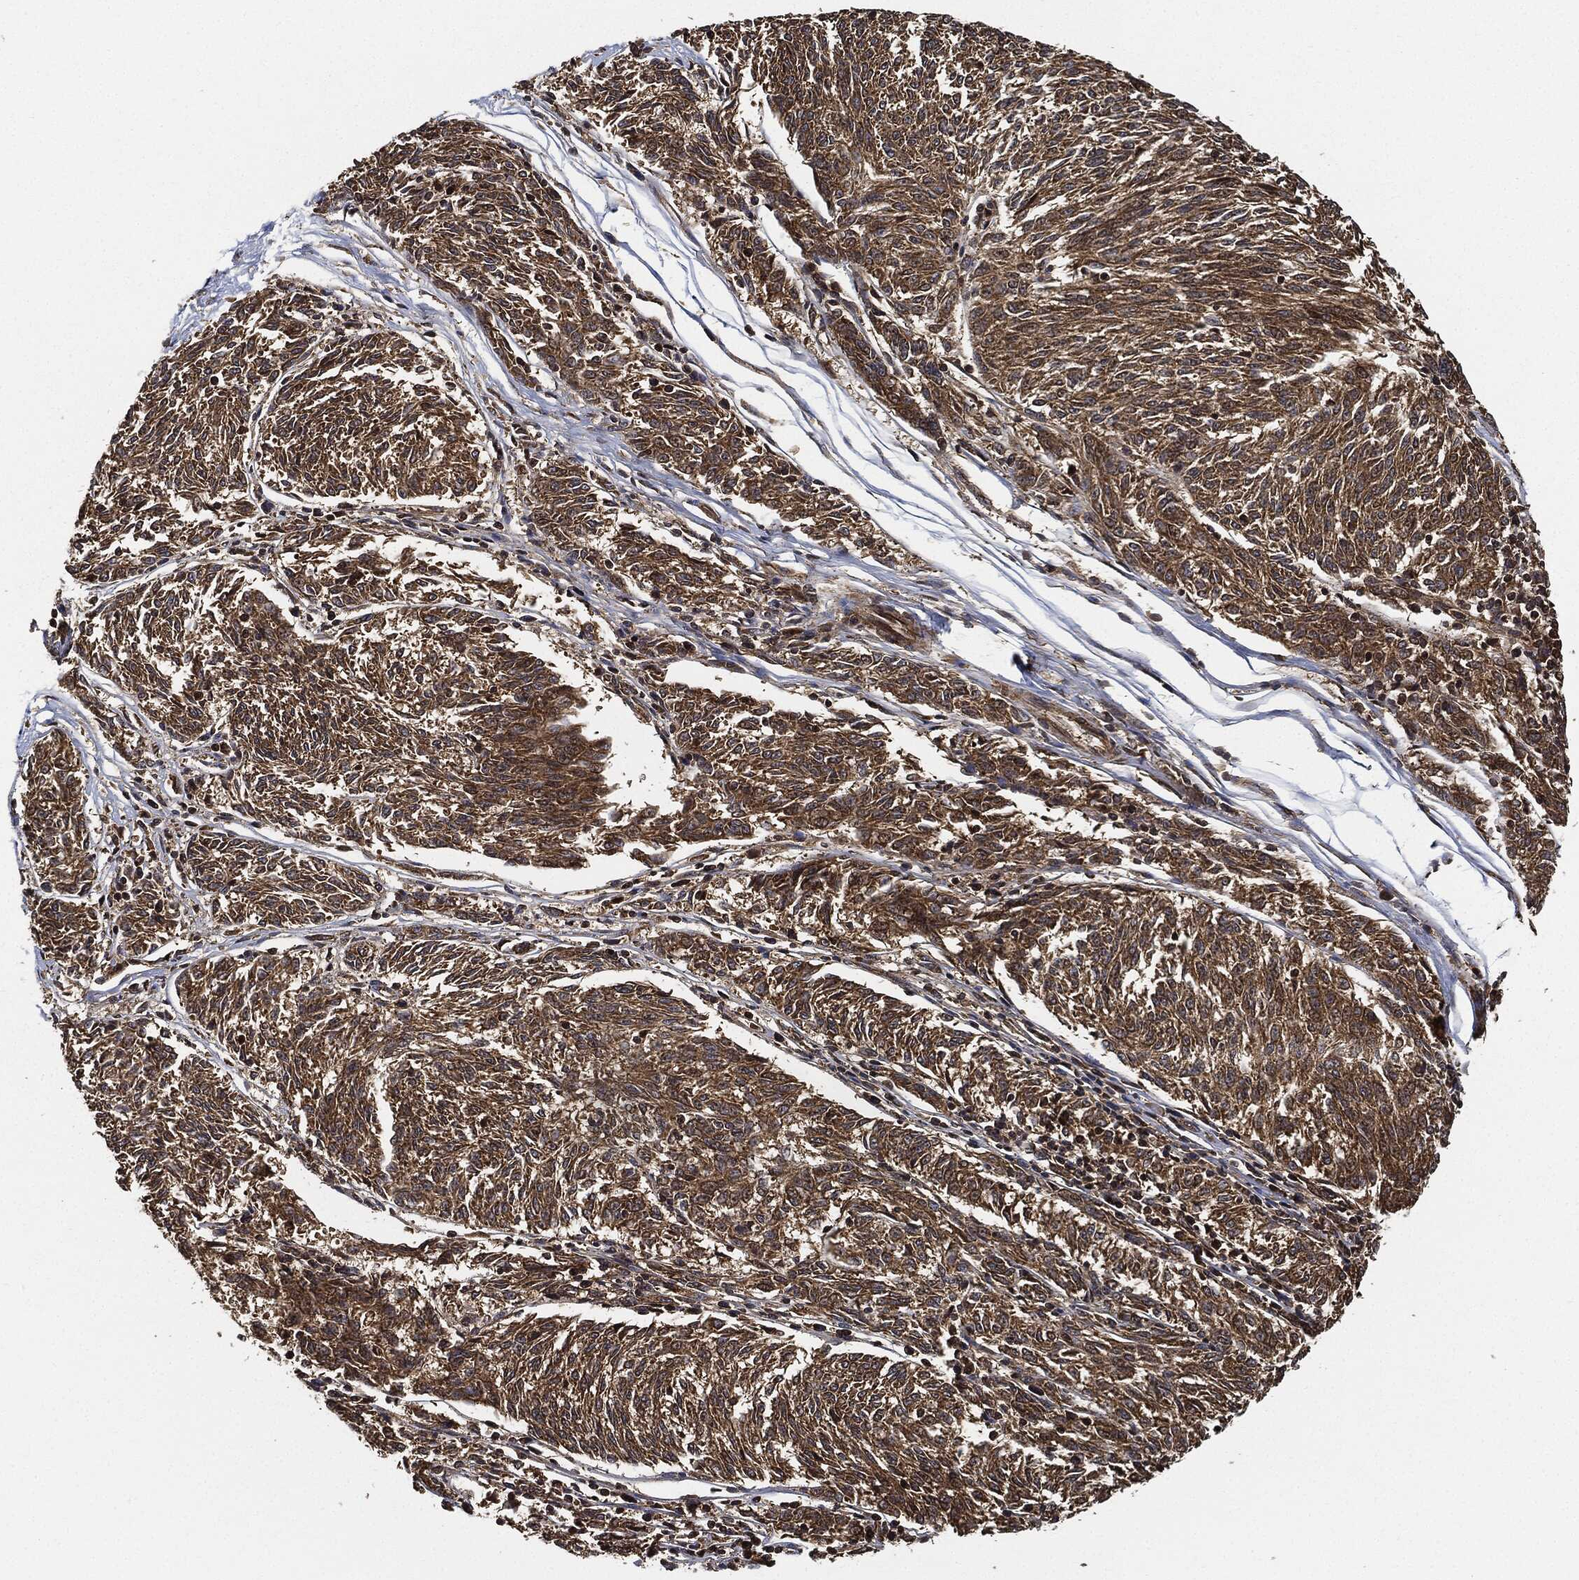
{"staining": {"intensity": "moderate", "quantity": ">75%", "location": "cytoplasmic/membranous"}, "tissue": "melanoma", "cell_type": "Tumor cells", "image_type": "cancer", "snomed": [{"axis": "morphology", "description": "Malignant melanoma, NOS"}, {"axis": "topography", "description": "Skin"}], "caption": "Protein expression analysis of human melanoma reveals moderate cytoplasmic/membranous expression in about >75% of tumor cells.", "gene": "CEP290", "patient": {"sex": "female", "age": 72}}